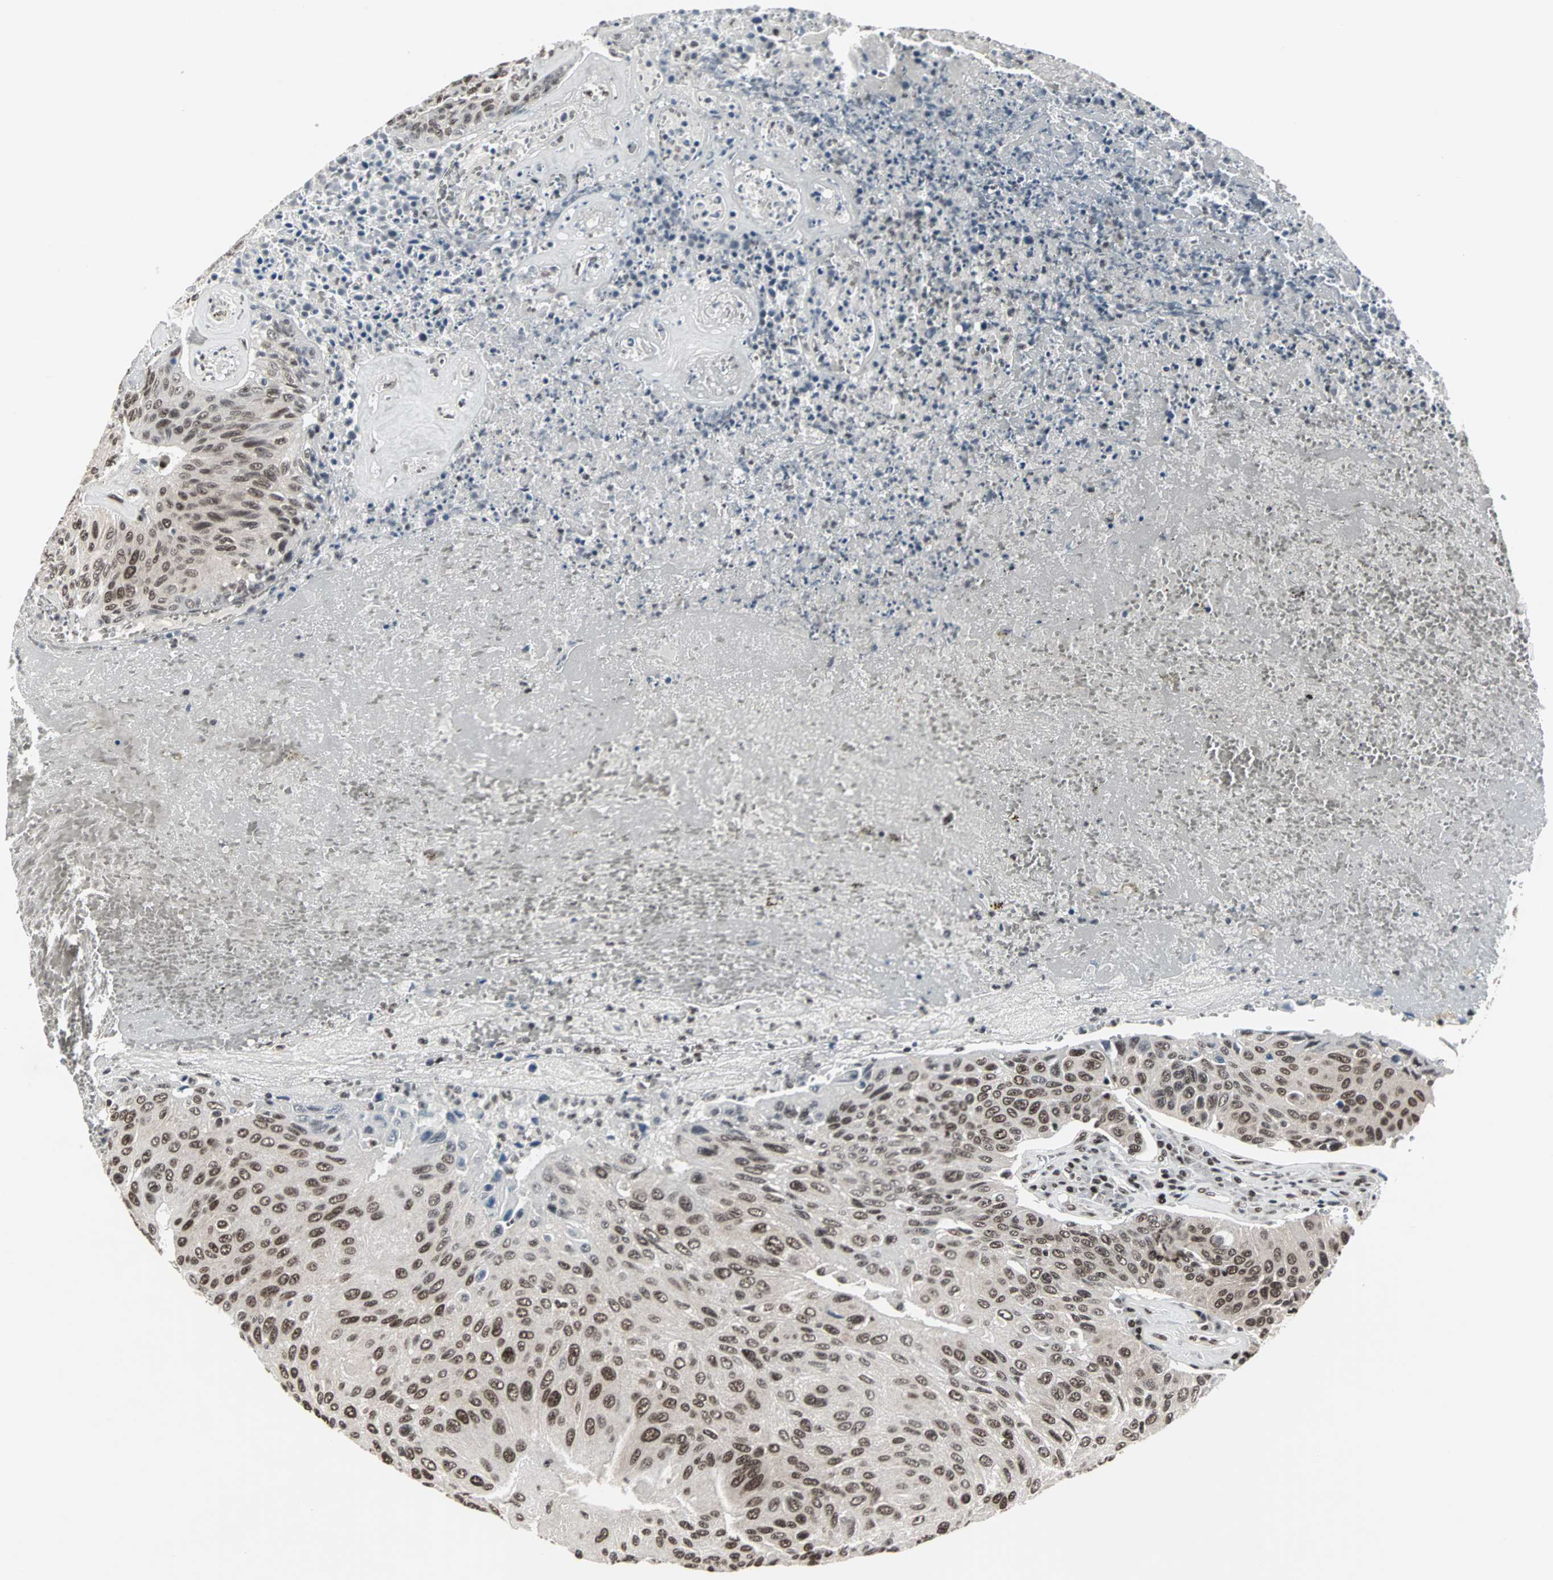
{"staining": {"intensity": "moderate", "quantity": ">75%", "location": "nuclear"}, "tissue": "urothelial cancer", "cell_type": "Tumor cells", "image_type": "cancer", "snomed": [{"axis": "morphology", "description": "Urothelial carcinoma, High grade"}, {"axis": "topography", "description": "Urinary bladder"}], "caption": "Urothelial cancer was stained to show a protein in brown. There is medium levels of moderate nuclear positivity in approximately >75% of tumor cells.", "gene": "PNKP", "patient": {"sex": "male", "age": 66}}